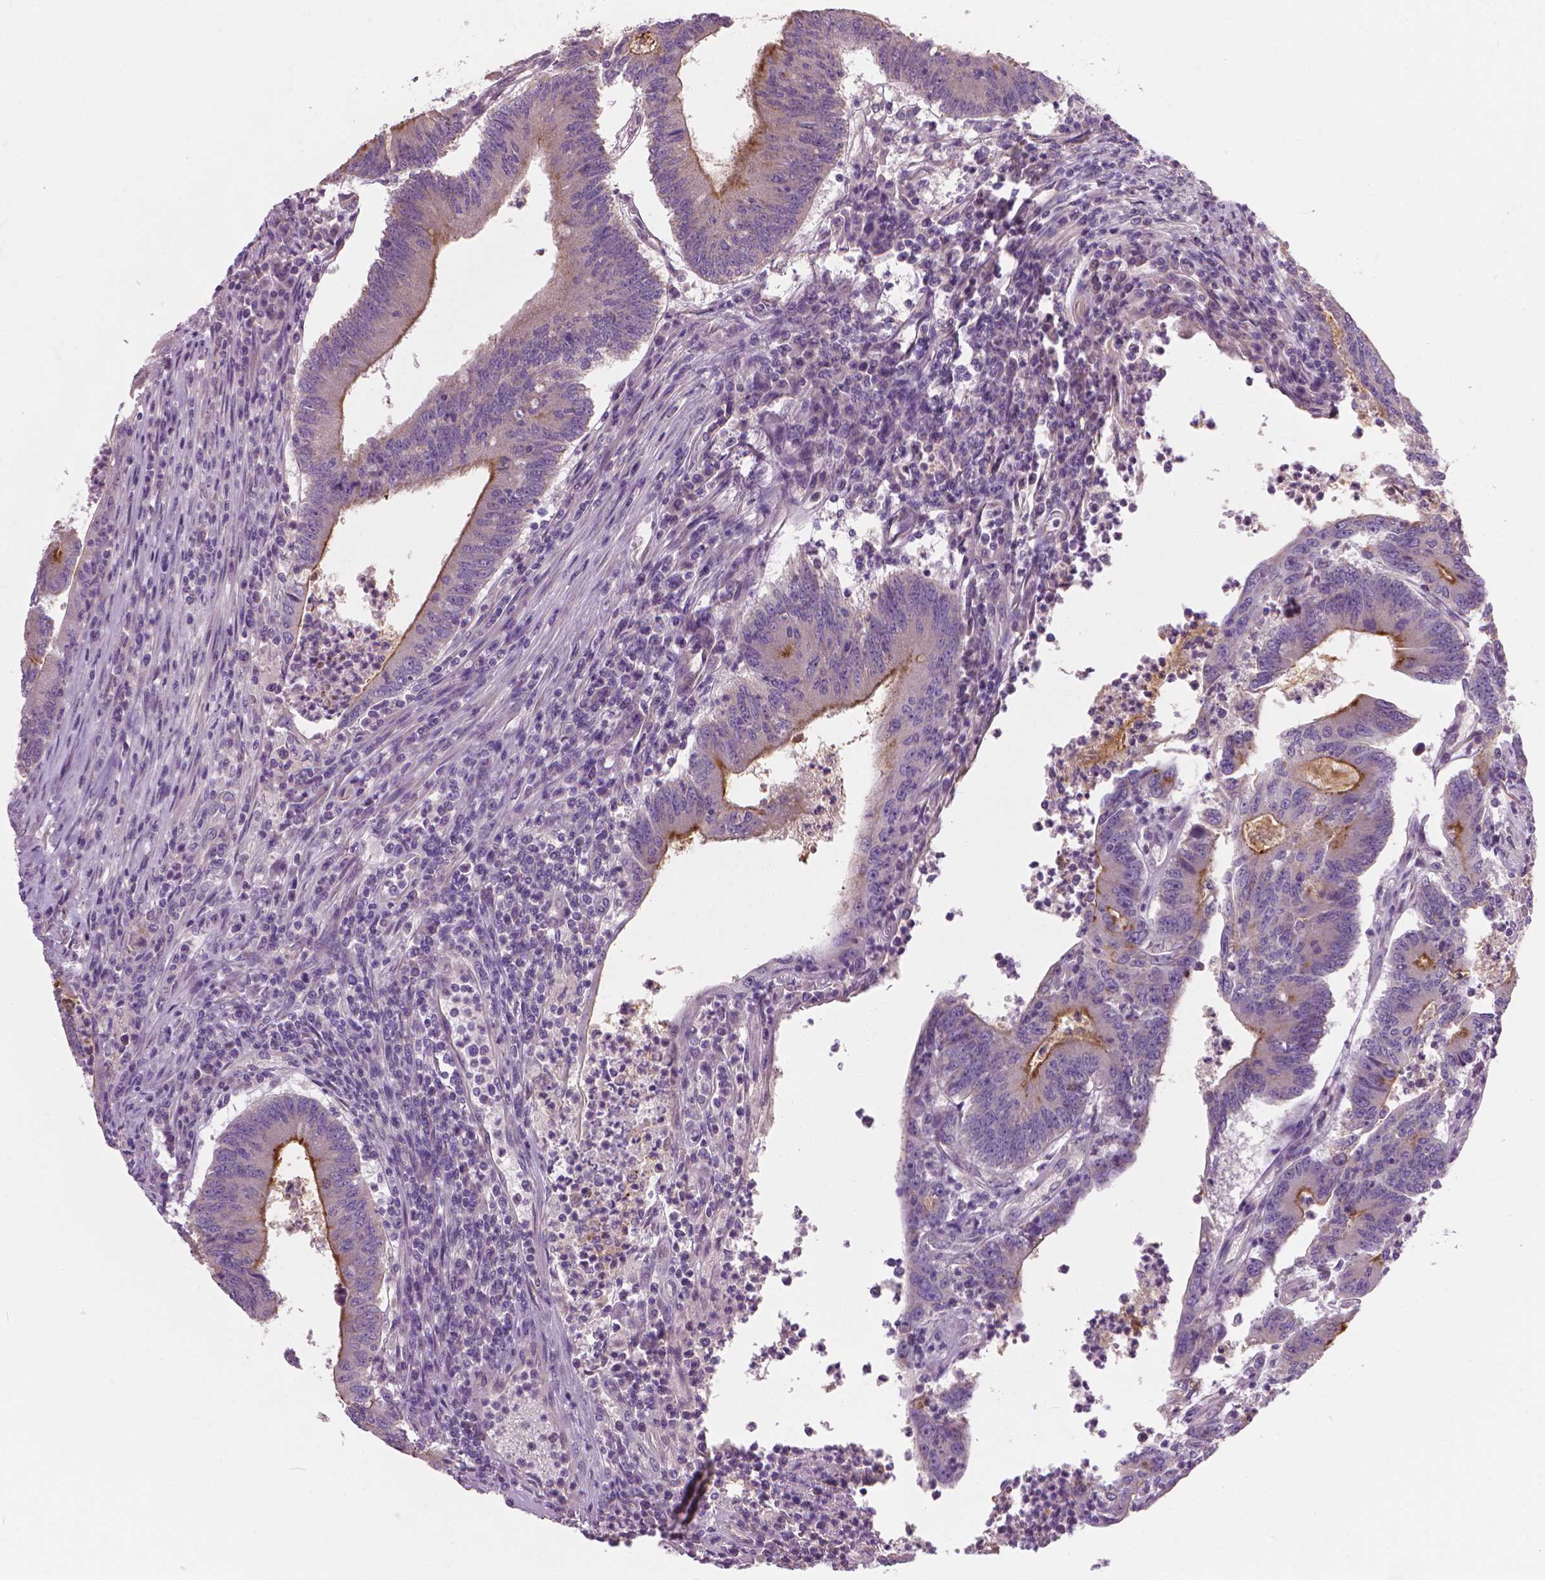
{"staining": {"intensity": "moderate", "quantity": "<25%", "location": "cytoplasmic/membranous"}, "tissue": "colorectal cancer", "cell_type": "Tumor cells", "image_type": "cancer", "snomed": [{"axis": "morphology", "description": "Adenocarcinoma, NOS"}, {"axis": "topography", "description": "Colon"}], "caption": "Immunohistochemical staining of human colorectal cancer displays low levels of moderate cytoplasmic/membranous protein staining in approximately <25% of tumor cells. The protein is shown in brown color, while the nuclei are stained blue.", "gene": "RIIAD1", "patient": {"sex": "female", "age": 70}}